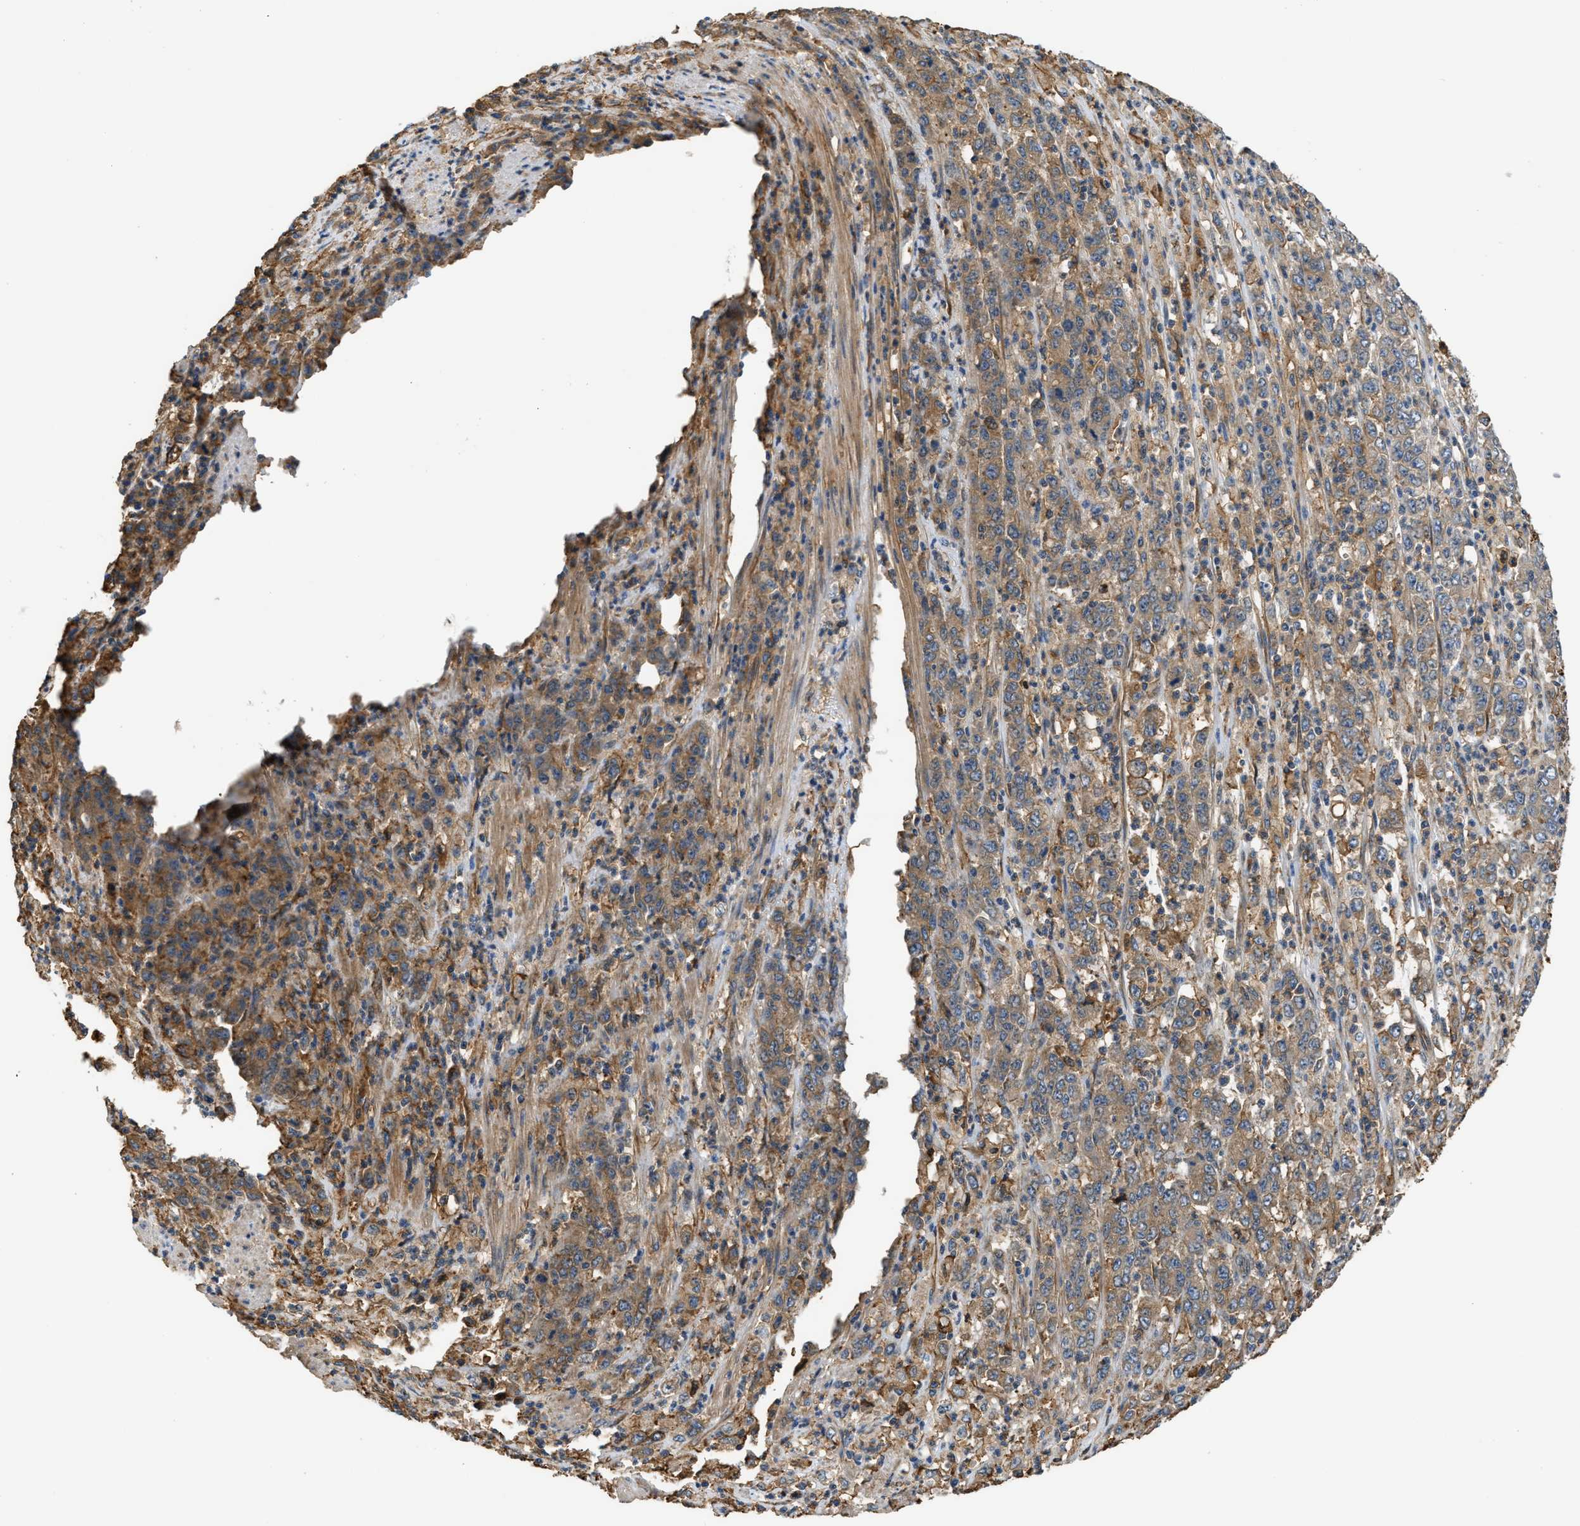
{"staining": {"intensity": "moderate", "quantity": ">75%", "location": "cytoplasmic/membranous"}, "tissue": "stomach cancer", "cell_type": "Tumor cells", "image_type": "cancer", "snomed": [{"axis": "morphology", "description": "Adenocarcinoma, NOS"}, {"axis": "topography", "description": "Stomach, lower"}], "caption": "Stomach adenocarcinoma tissue shows moderate cytoplasmic/membranous positivity in about >75% of tumor cells", "gene": "DDHD2", "patient": {"sex": "female", "age": 71}}